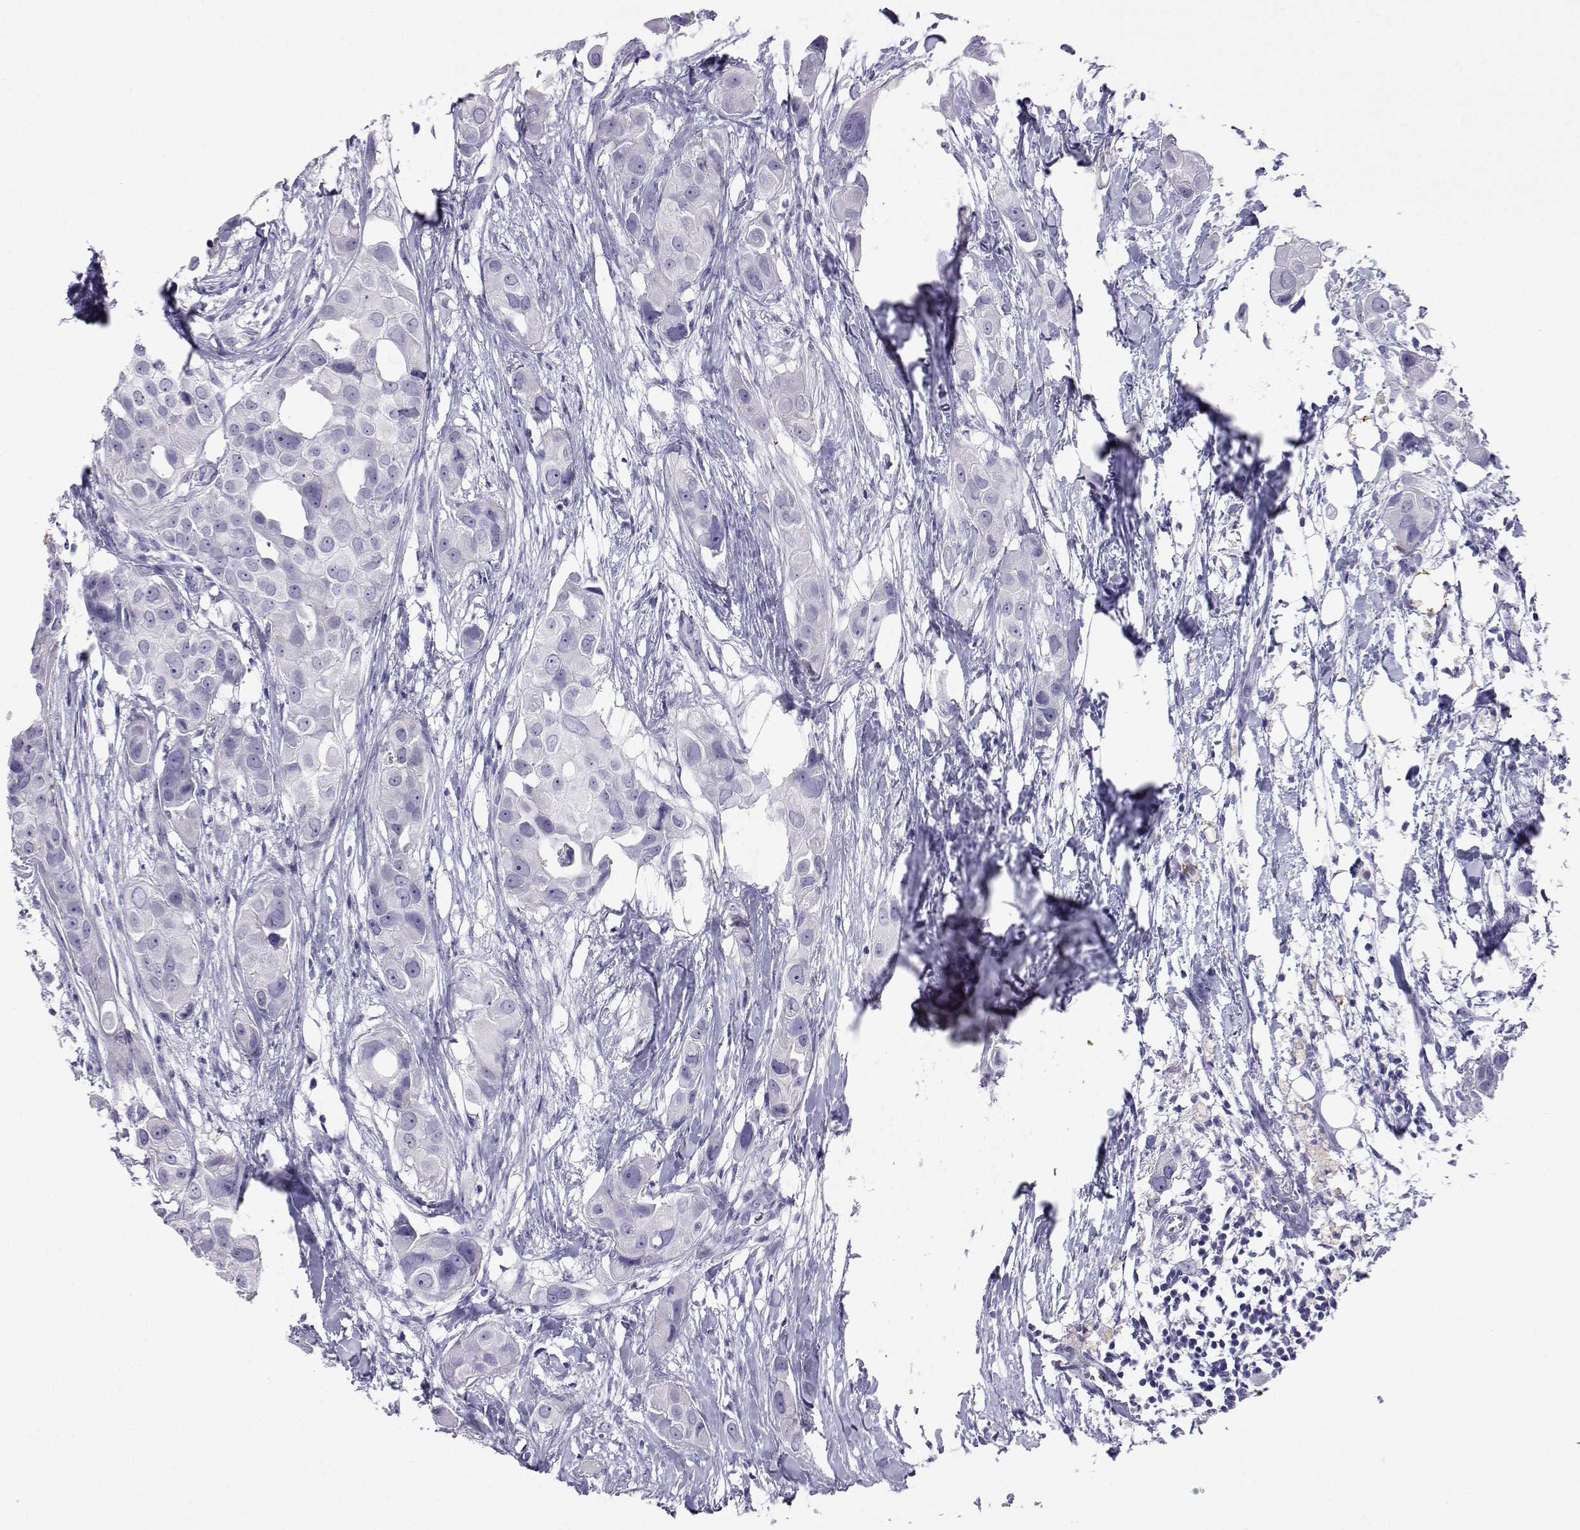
{"staining": {"intensity": "negative", "quantity": "none", "location": "none"}, "tissue": "breast cancer", "cell_type": "Tumor cells", "image_type": "cancer", "snomed": [{"axis": "morphology", "description": "Duct carcinoma"}, {"axis": "topography", "description": "Breast"}], "caption": "Immunohistochemical staining of human breast cancer (intraductal carcinoma) shows no significant positivity in tumor cells.", "gene": "PLIN4", "patient": {"sex": "female", "age": 38}}